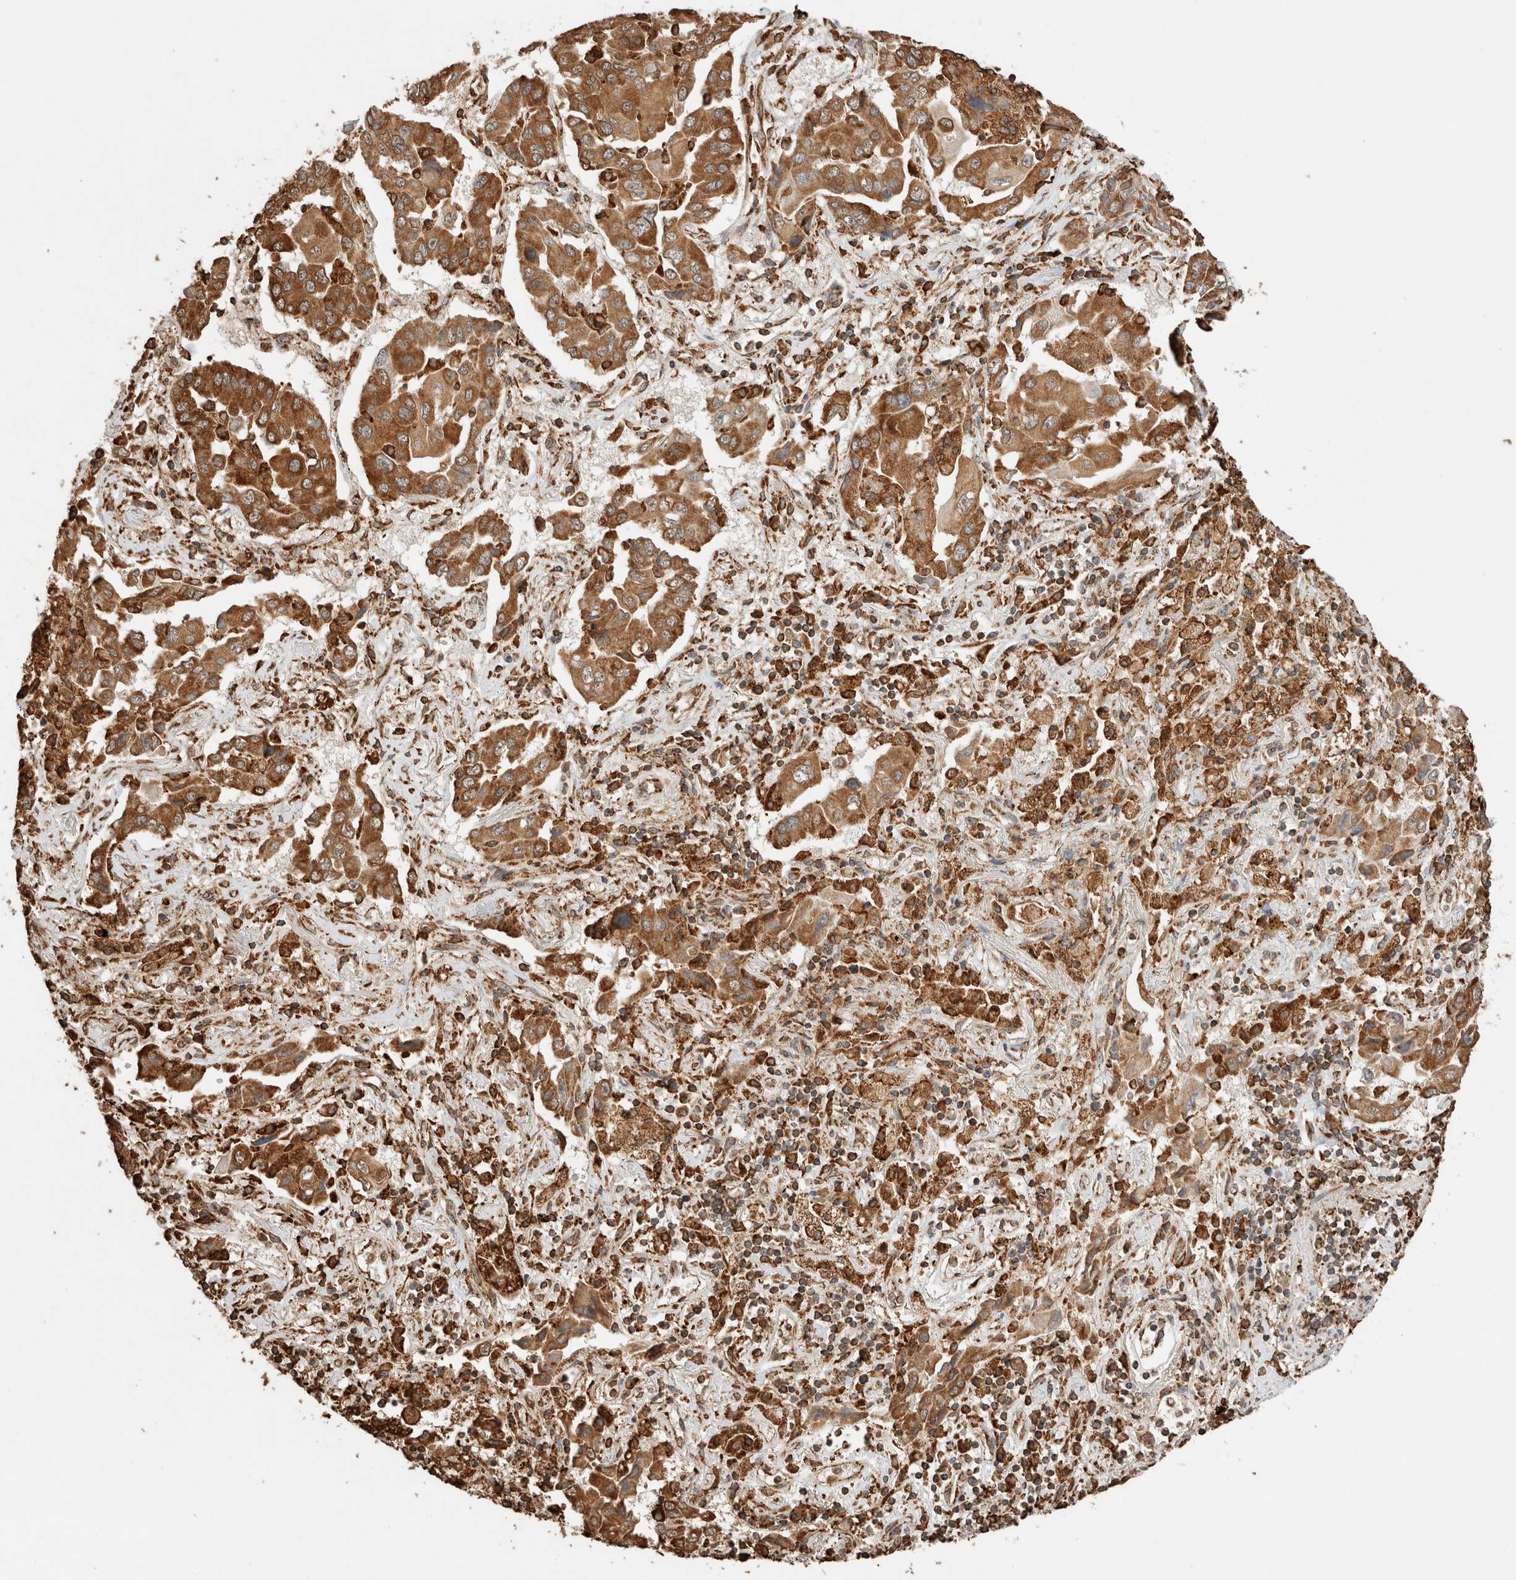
{"staining": {"intensity": "moderate", "quantity": ">75%", "location": "cytoplasmic/membranous"}, "tissue": "lung cancer", "cell_type": "Tumor cells", "image_type": "cancer", "snomed": [{"axis": "morphology", "description": "Adenocarcinoma, NOS"}, {"axis": "topography", "description": "Lung"}], "caption": "Immunohistochemistry (IHC) of lung cancer (adenocarcinoma) displays medium levels of moderate cytoplasmic/membranous staining in about >75% of tumor cells.", "gene": "ERAP1", "patient": {"sex": "female", "age": 65}}